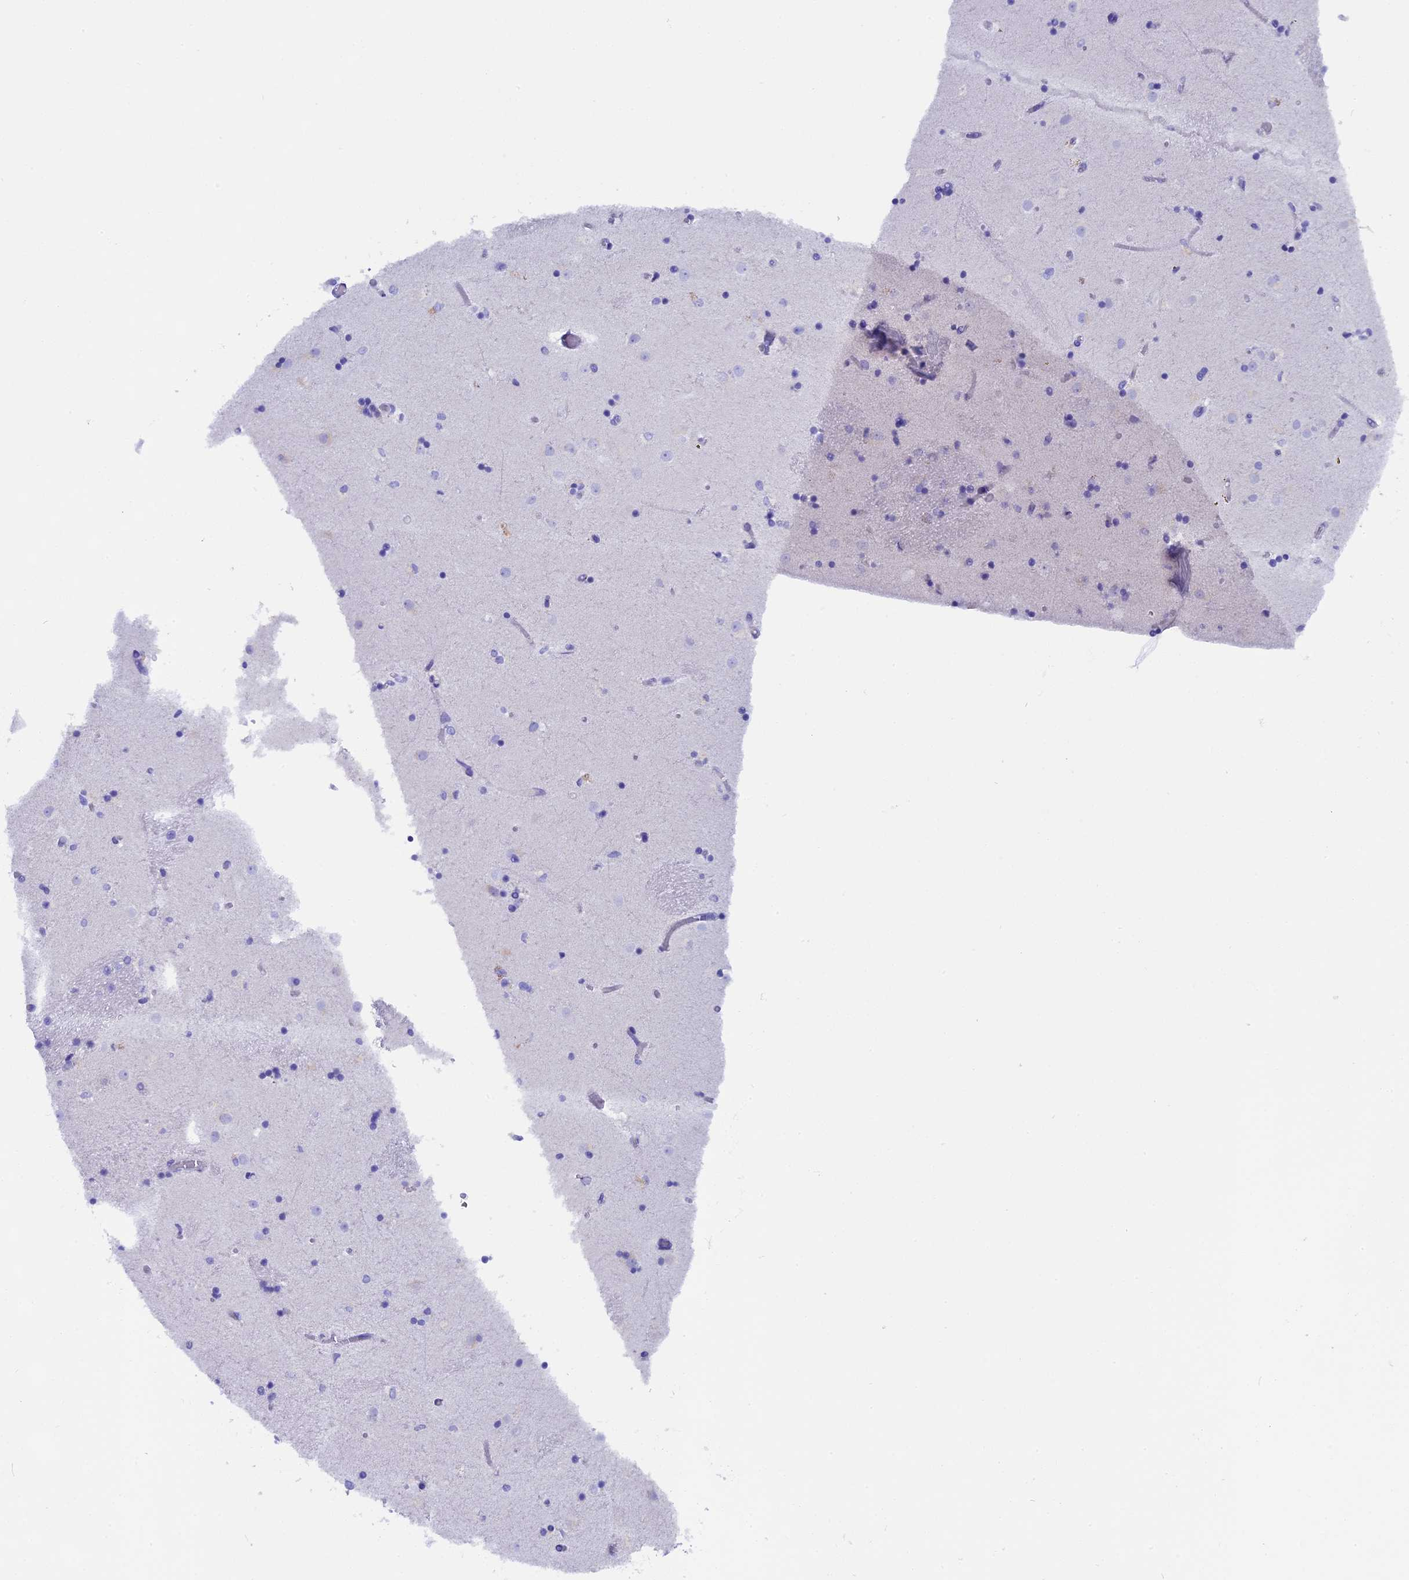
{"staining": {"intensity": "negative", "quantity": "none", "location": "none"}, "tissue": "caudate", "cell_type": "Glial cells", "image_type": "normal", "snomed": [{"axis": "morphology", "description": "Normal tissue, NOS"}, {"axis": "topography", "description": "Lateral ventricle wall"}], "caption": "This is an IHC histopathology image of unremarkable caudate. There is no positivity in glial cells.", "gene": "FKBP11", "patient": {"sex": "female", "age": 52}}